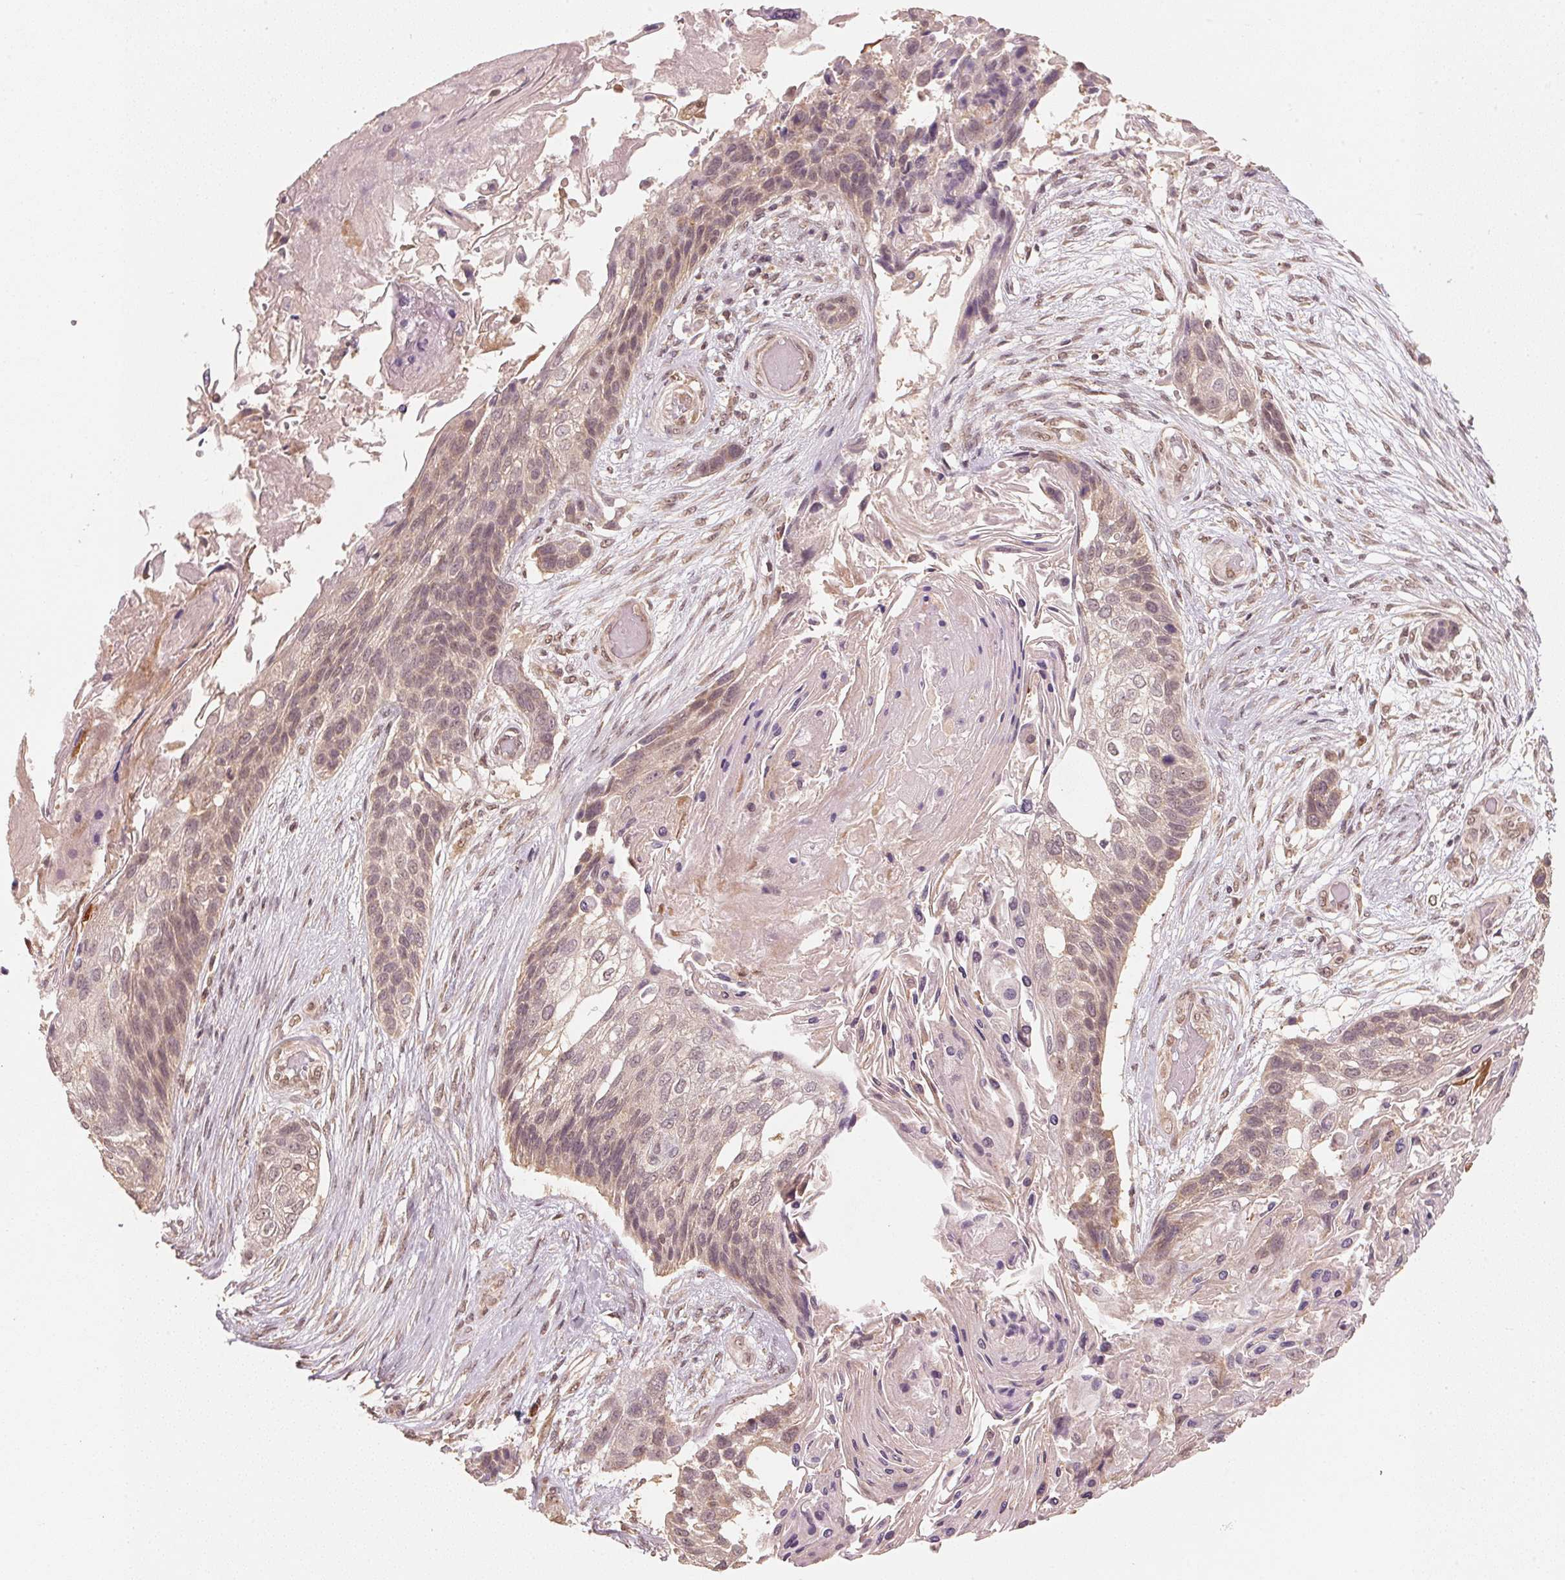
{"staining": {"intensity": "weak", "quantity": ">75%", "location": "nuclear"}, "tissue": "lung cancer", "cell_type": "Tumor cells", "image_type": "cancer", "snomed": [{"axis": "morphology", "description": "Squamous cell carcinoma, NOS"}, {"axis": "topography", "description": "Lung"}], "caption": "Tumor cells show low levels of weak nuclear expression in about >75% of cells in lung cancer (squamous cell carcinoma).", "gene": "C2orf73", "patient": {"sex": "male", "age": 69}}